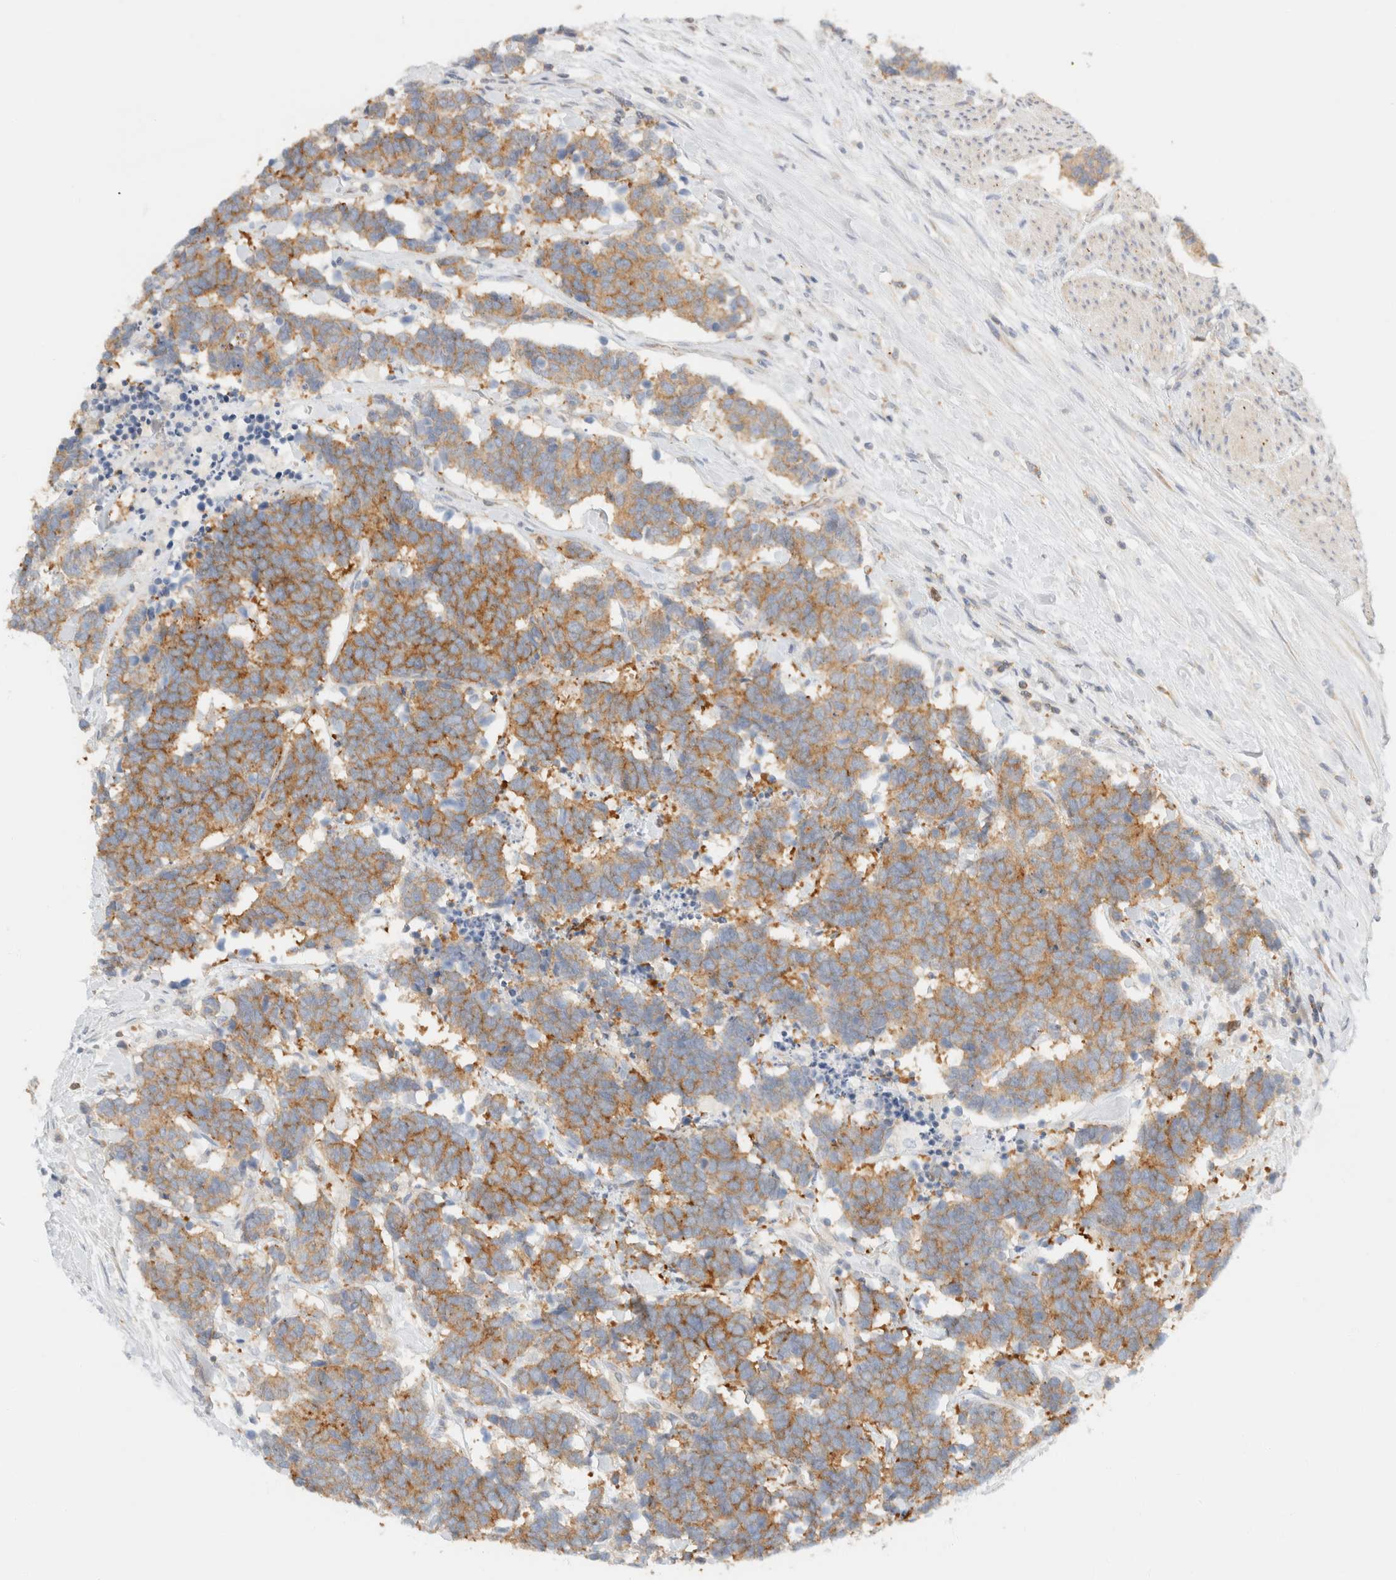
{"staining": {"intensity": "moderate", "quantity": ">75%", "location": "cytoplasmic/membranous"}, "tissue": "carcinoid", "cell_type": "Tumor cells", "image_type": "cancer", "snomed": [{"axis": "morphology", "description": "Carcinoma, NOS"}, {"axis": "morphology", "description": "Carcinoid, malignant, NOS"}, {"axis": "topography", "description": "Urinary bladder"}], "caption": "A brown stain highlights moderate cytoplasmic/membranous expression of a protein in carcinoma tumor cells. The staining was performed using DAB (3,3'-diaminobenzidine), with brown indicating positive protein expression. Nuclei are stained blue with hematoxylin.", "gene": "SH3GLB2", "patient": {"sex": "male", "age": 57}}